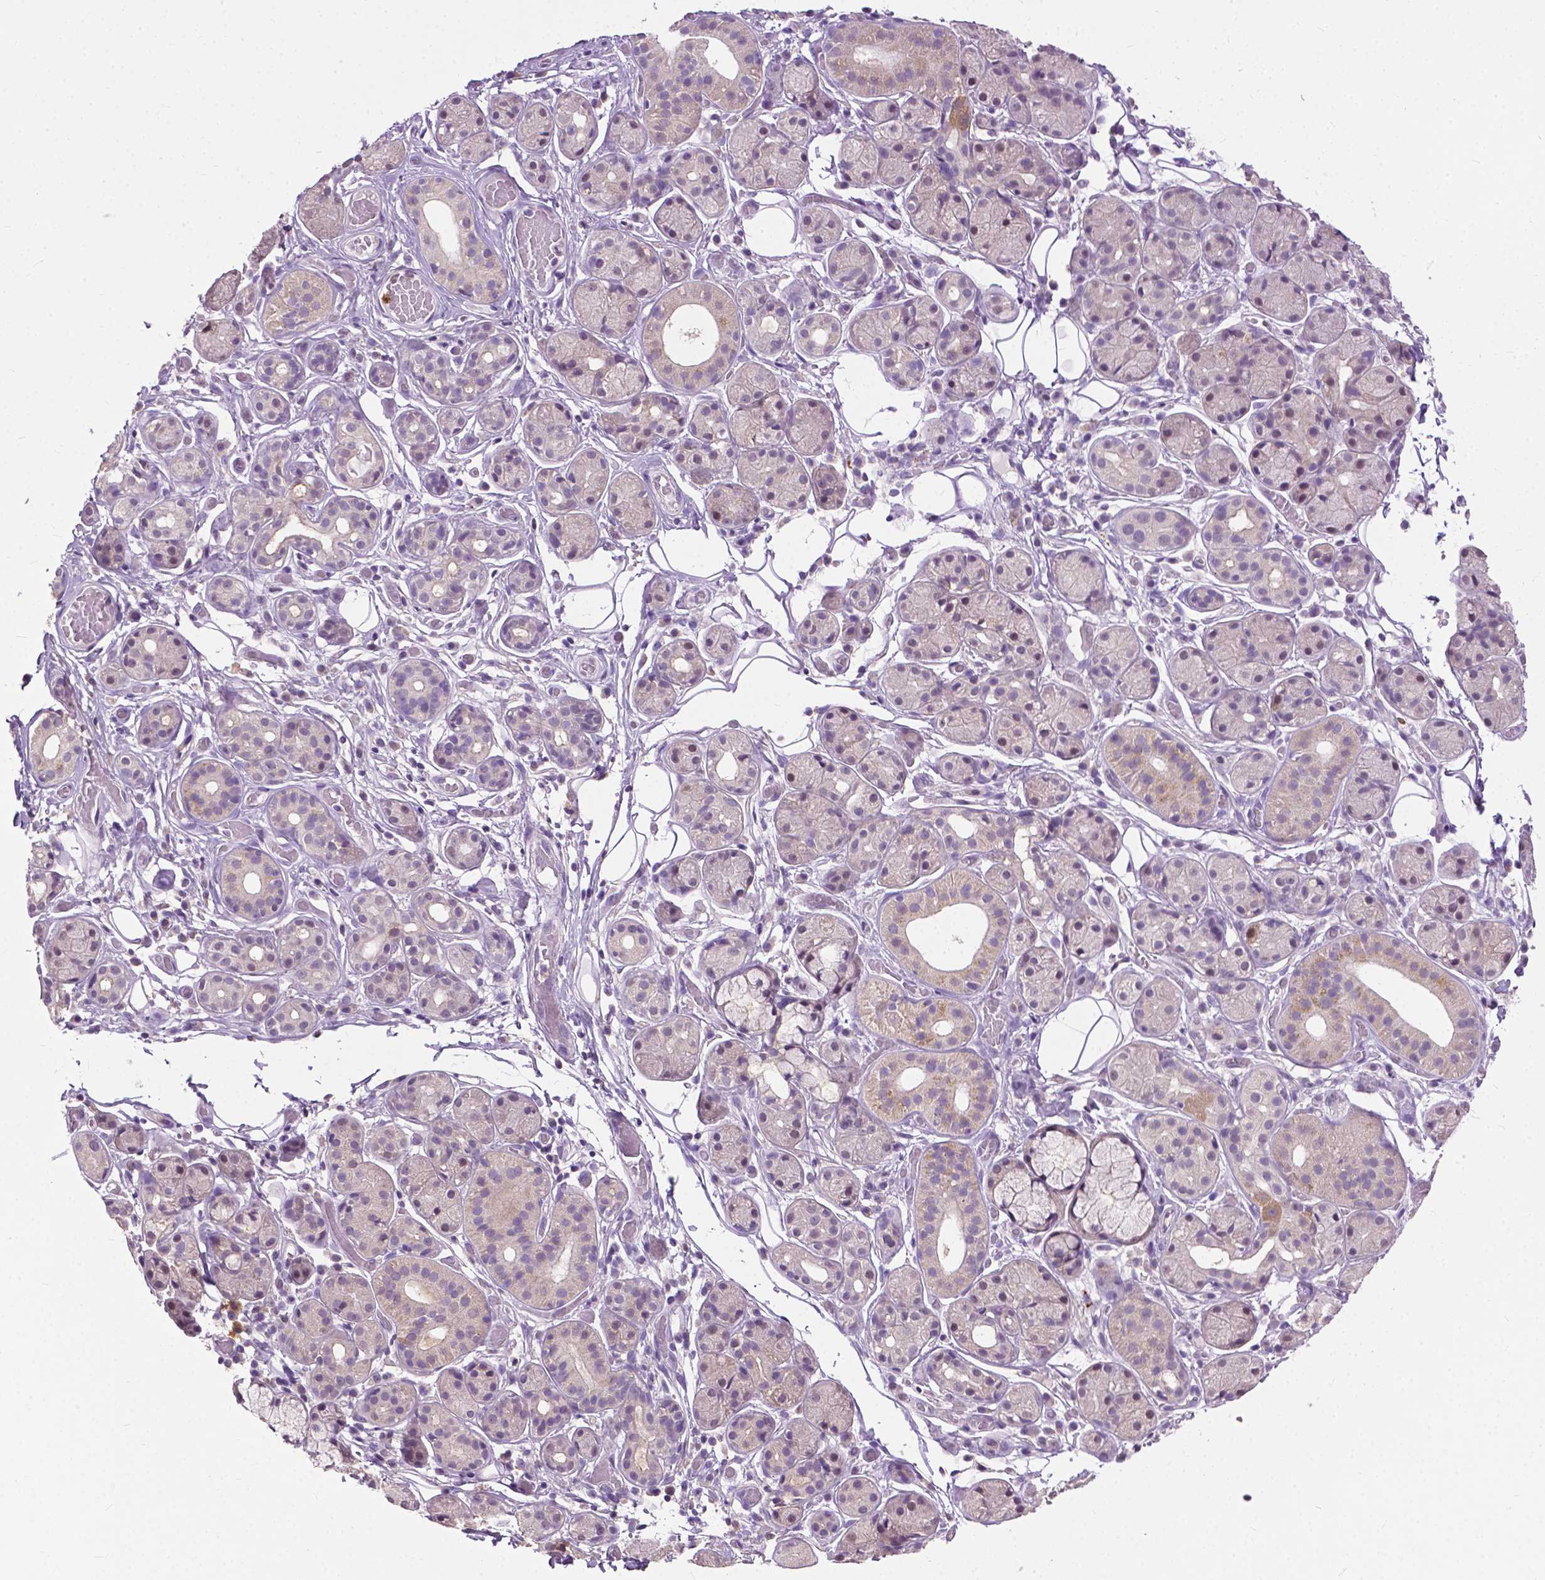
{"staining": {"intensity": "weak", "quantity": "<25%", "location": "cytoplasmic/membranous"}, "tissue": "salivary gland", "cell_type": "Glandular cells", "image_type": "normal", "snomed": [{"axis": "morphology", "description": "Normal tissue, NOS"}, {"axis": "topography", "description": "Salivary gland"}, {"axis": "topography", "description": "Peripheral nerve tissue"}], "caption": "Immunohistochemistry (IHC) photomicrograph of normal human salivary gland stained for a protein (brown), which reveals no staining in glandular cells. (Brightfield microscopy of DAB IHC at high magnification).", "gene": "TTC9B", "patient": {"sex": "male", "age": 71}}